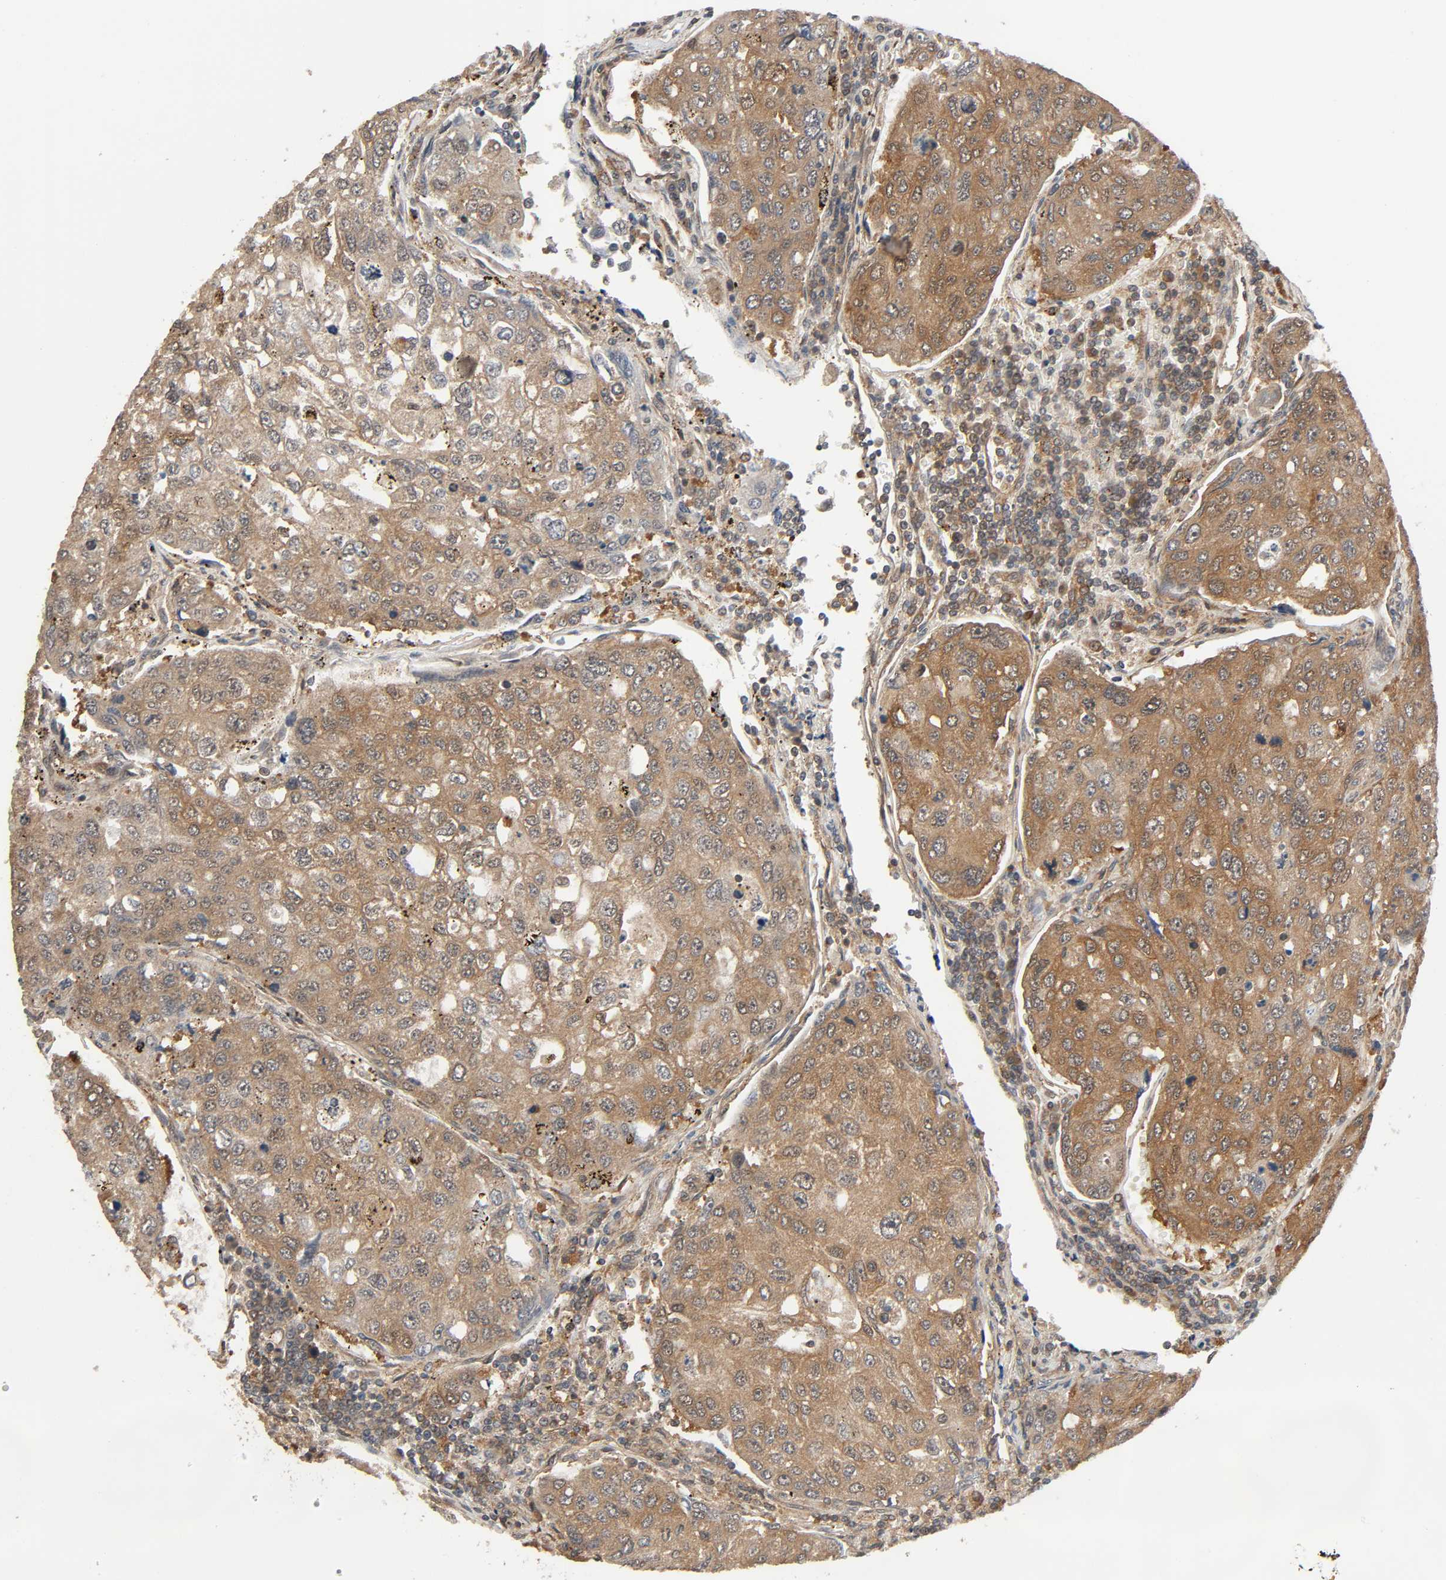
{"staining": {"intensity": "moderate", "quantity": ">75%", "location": "cytoplasmic/membranous"}, "tissue": "urothelial cancer", "cell_type": "Tumor cells", "image_type": "cancer", "snomed": [{"axis": "morphology", "description": "Urothelial carcinoma, High grade"}, {"axis": "topography", "description": "Lymph node"}, {"axis": "topography", "description": "Urinary bladder"}], "caption": "Protein positivity by immunohistochemistry shows moderate cytoplasmic/membranous expression in about >75% of tumor cells in high-grade urothelial carcinoma.", "gene": "PPP2R1B", "patient": {"sex": "male", "age": 51}}